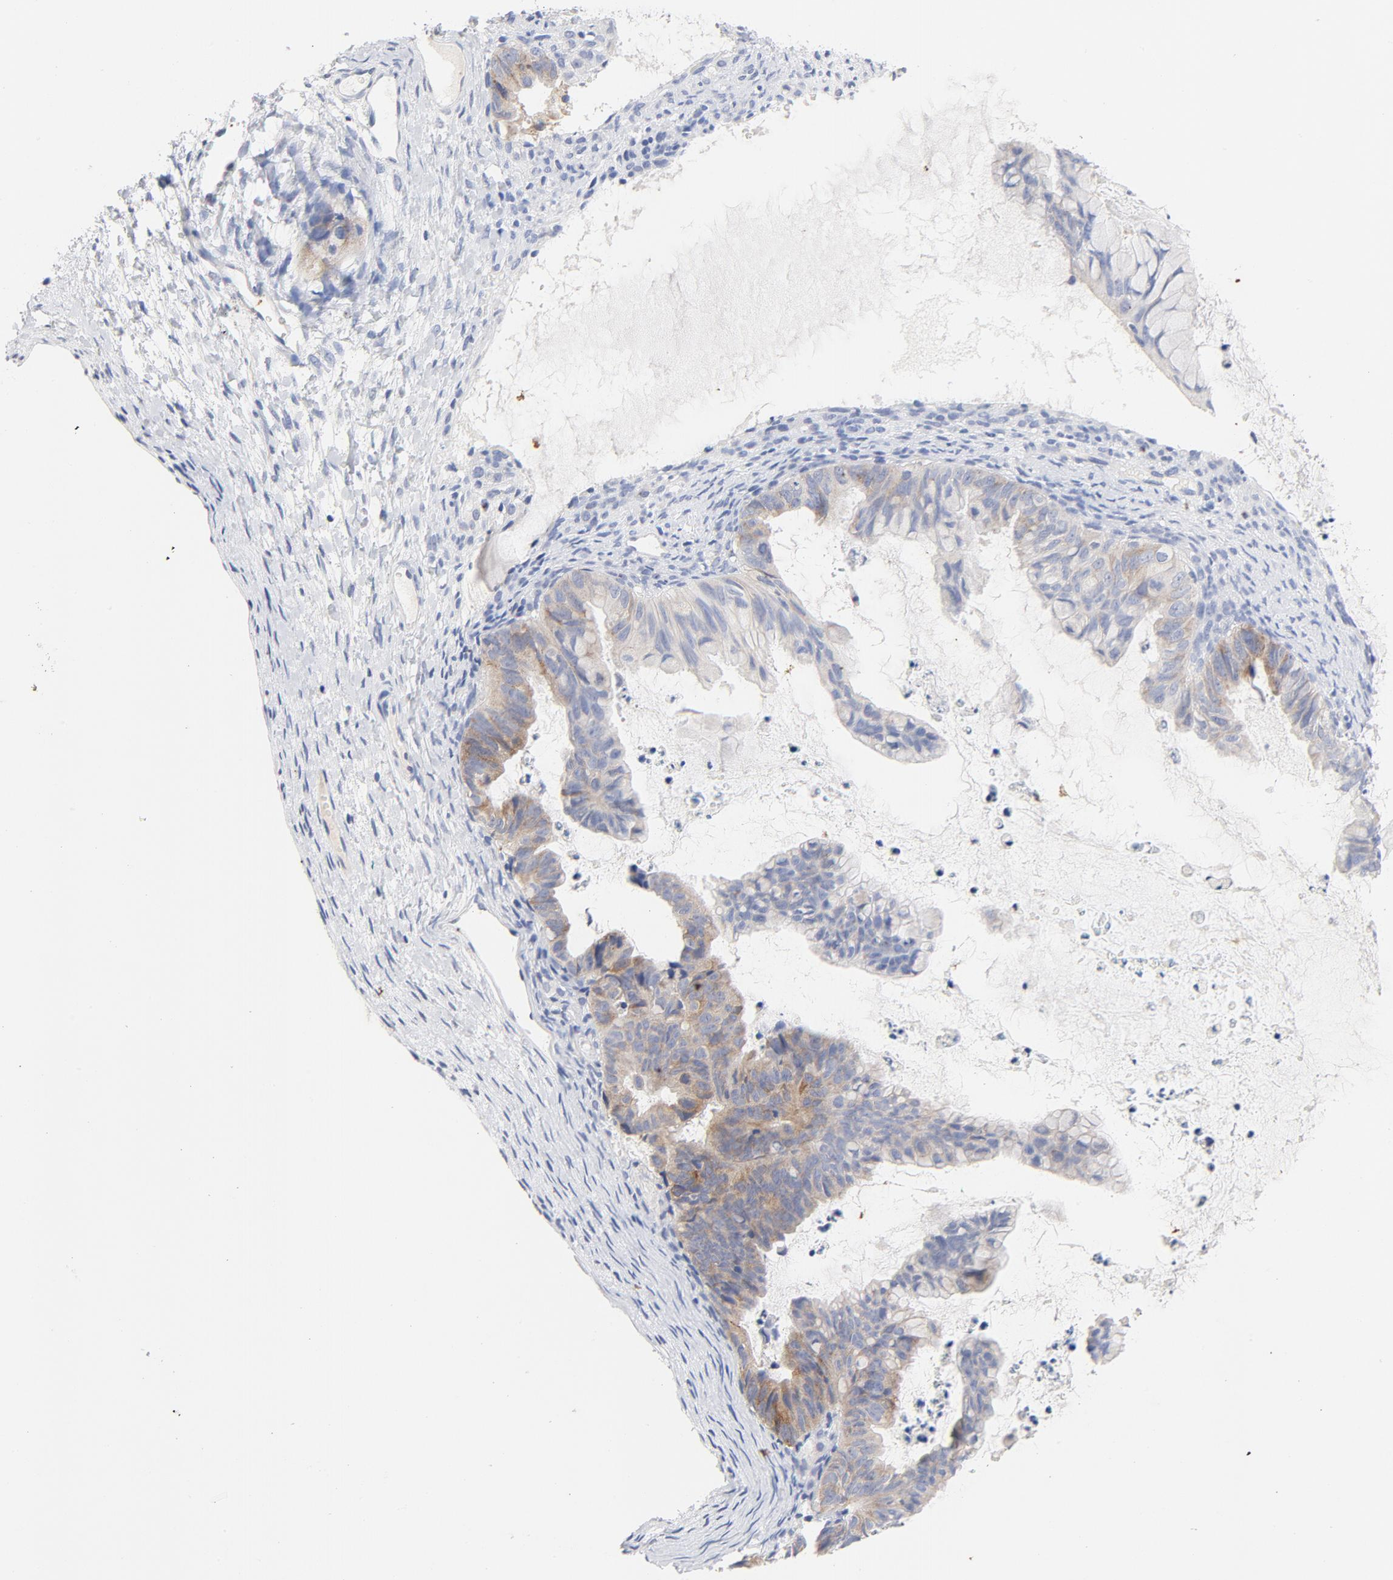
{"staining": {"intensity": "moderate", "quantity": "25%-75%", "location": "cytoplasmic/membranous"}, "tissue": "ovarian cancer", "cell_type": "Tumor cells", "image_type": "cancer", "snomed": [{"axis": "morphology", "description": "Cystadenocarcinoma, mucinous, NOS"}, {"axis": "topography", "description": "Ovary"}], "caption": "Brown immunohistochemical staining in human ovarian mucinous cystadenocarcinoma demonstrates moderate cytoplasmic/membranous positivity in about 25%-75% of tumor cells.", "gene": "FGFR3", "patient": {"sex": "female", "age": 36}}